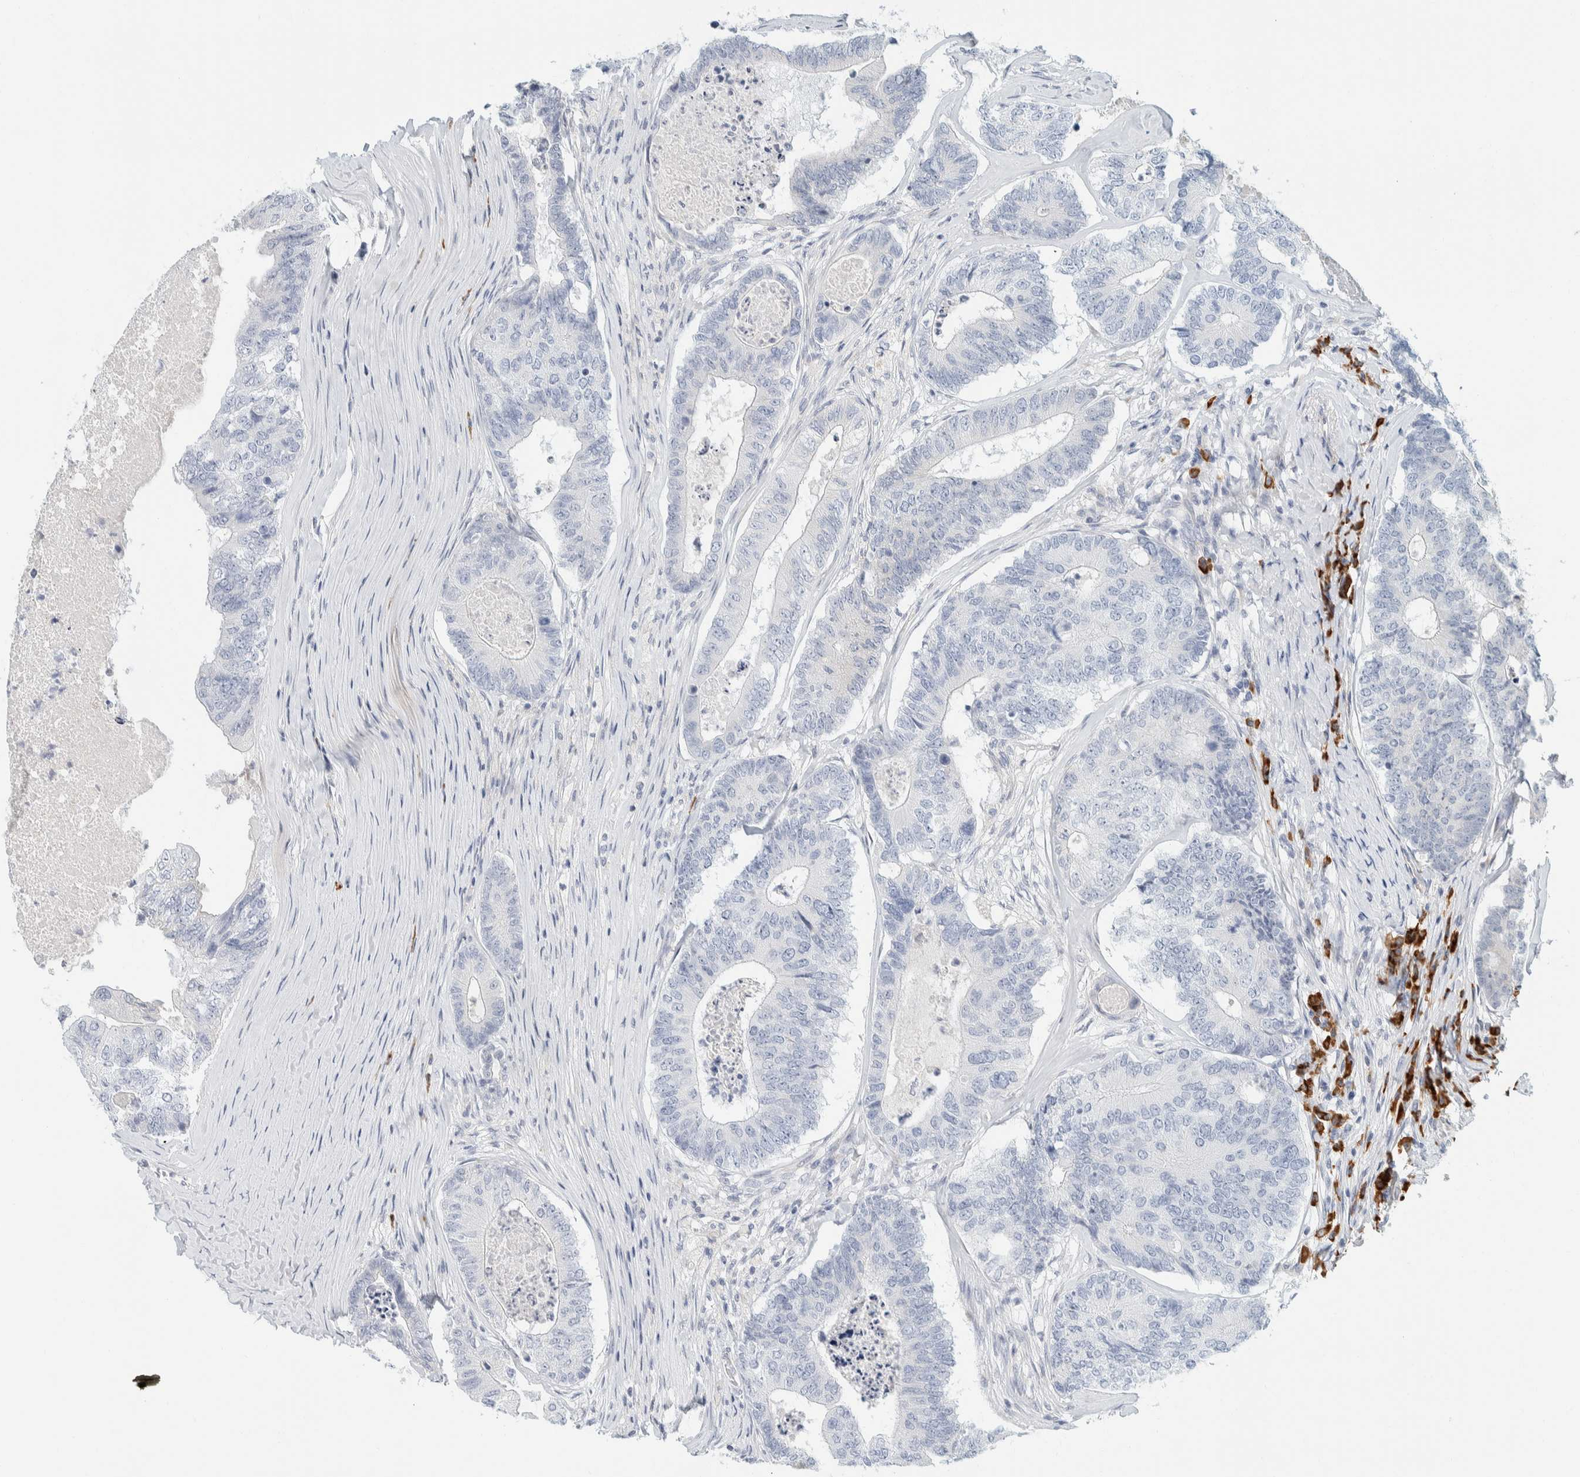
{"staining": {"intensity": "negative", "quantity": "none", "location": "none"}, "tissue": "colorectal cancer", "cell_type": "Tumor cells", "image_type": "cancer", "snomed": [{"axis": "morphology", "description": "Adenocarcinoma, NOS"}, {"axis": "topography", "description": "Colon"}], "caption": "This is an IHC micrograph of human adenocarcinoma (colorectal). There is no expression in tumor cells.", "gene": "ARHGAP27", "patient": {"sex": "female", "age": 67}}